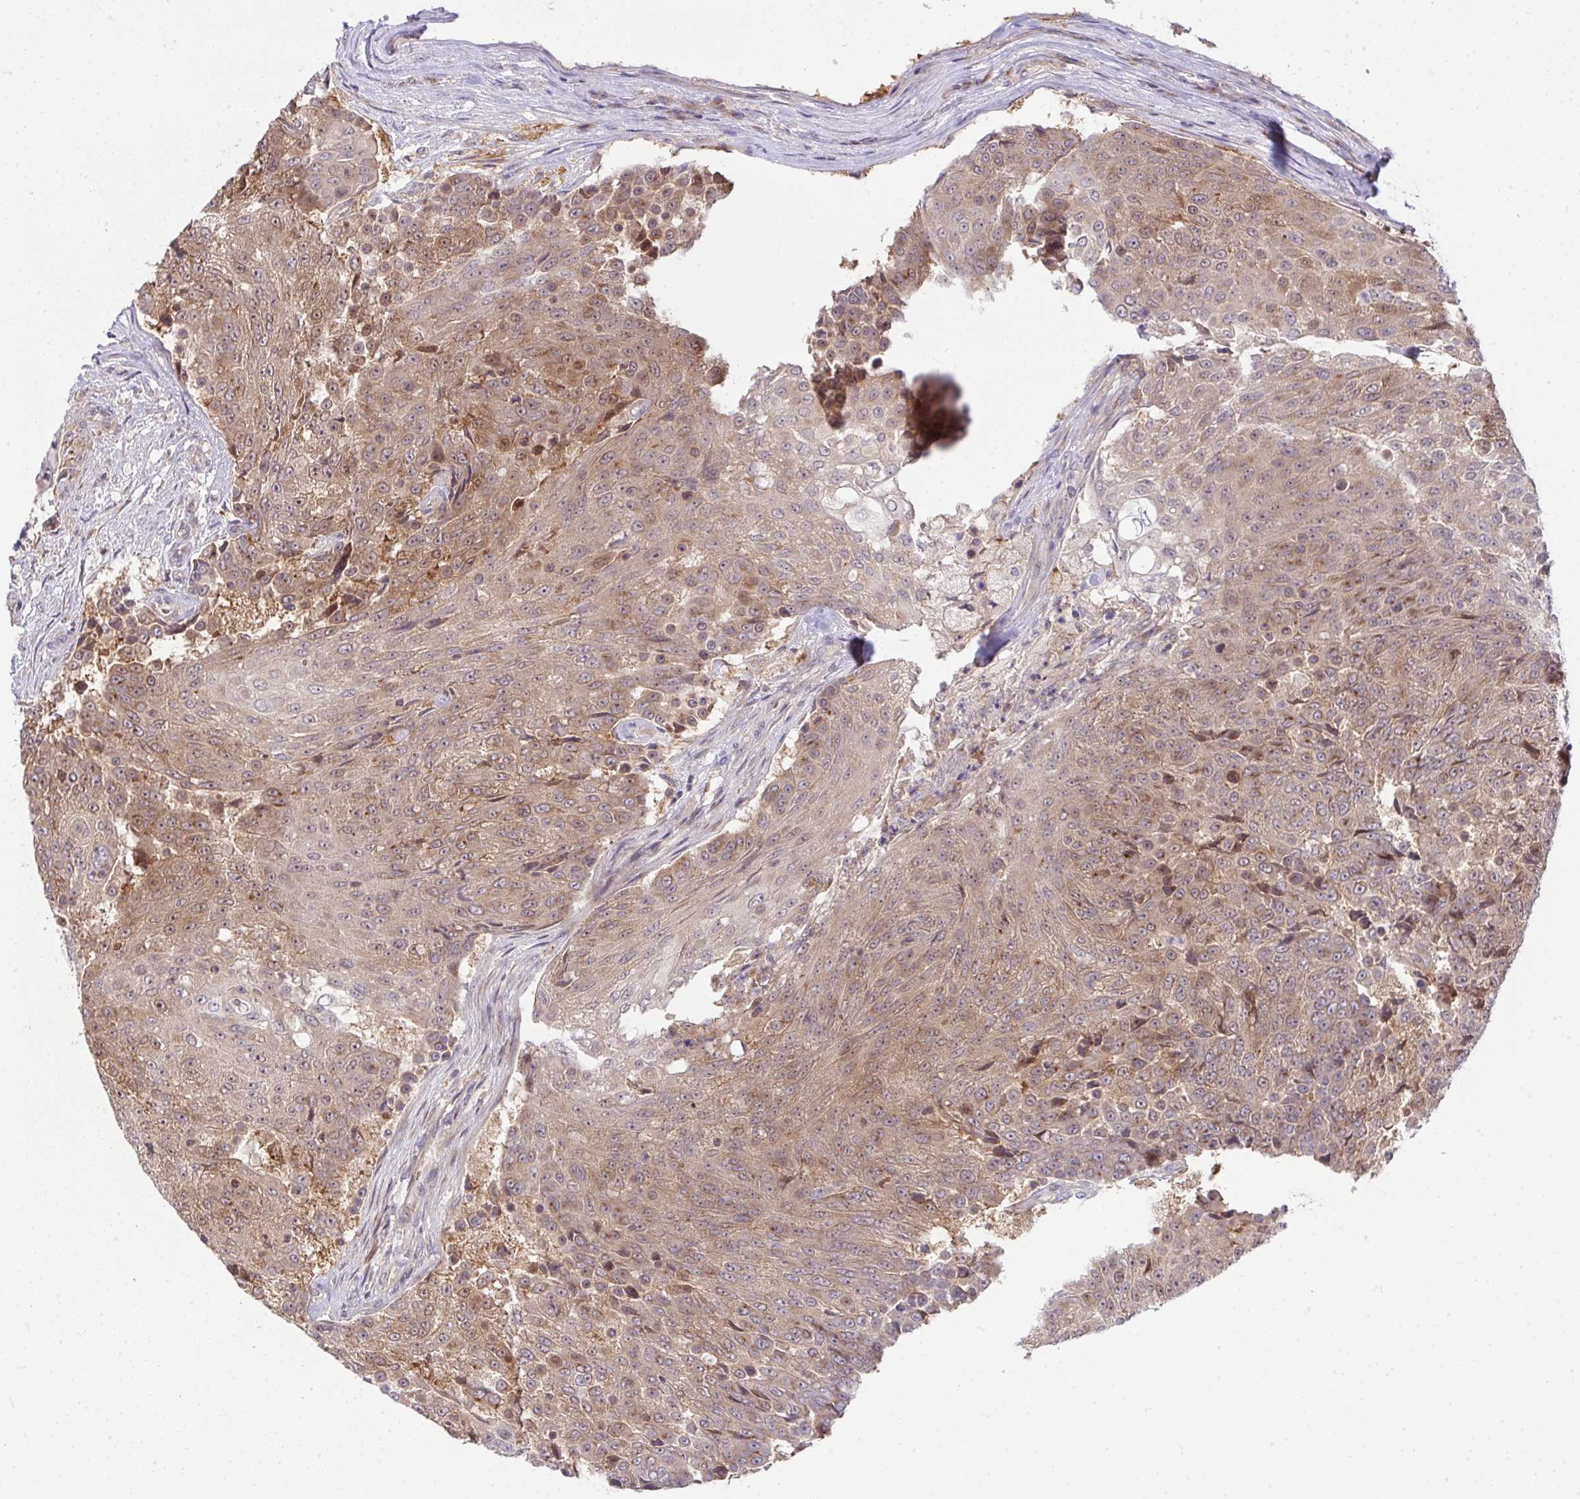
{"staining": {"intensity": "moderate", "quantity": ">75%", "location": "cytoplasmic/membranous"}, "tissue": "urothelial cancer", "cell_type": "Tumor cells", "image_type": "cancer", "snomed": [{"axis": "morphology", "description": "Urothelial carcinoma, High grade"}, {"axis": "topography", "description": "Urinary bladder"}], "caption": "This histopathology image exhibits urothelial cancer stained with IHC to label a protein in brown. The cytoplasmic/membranous of tumor cells show moderate positivity for the protein. Nuclei are counter-stained blue.", "gene": "SLC9A6", "patient": {"sex": "female", "age": 63}}